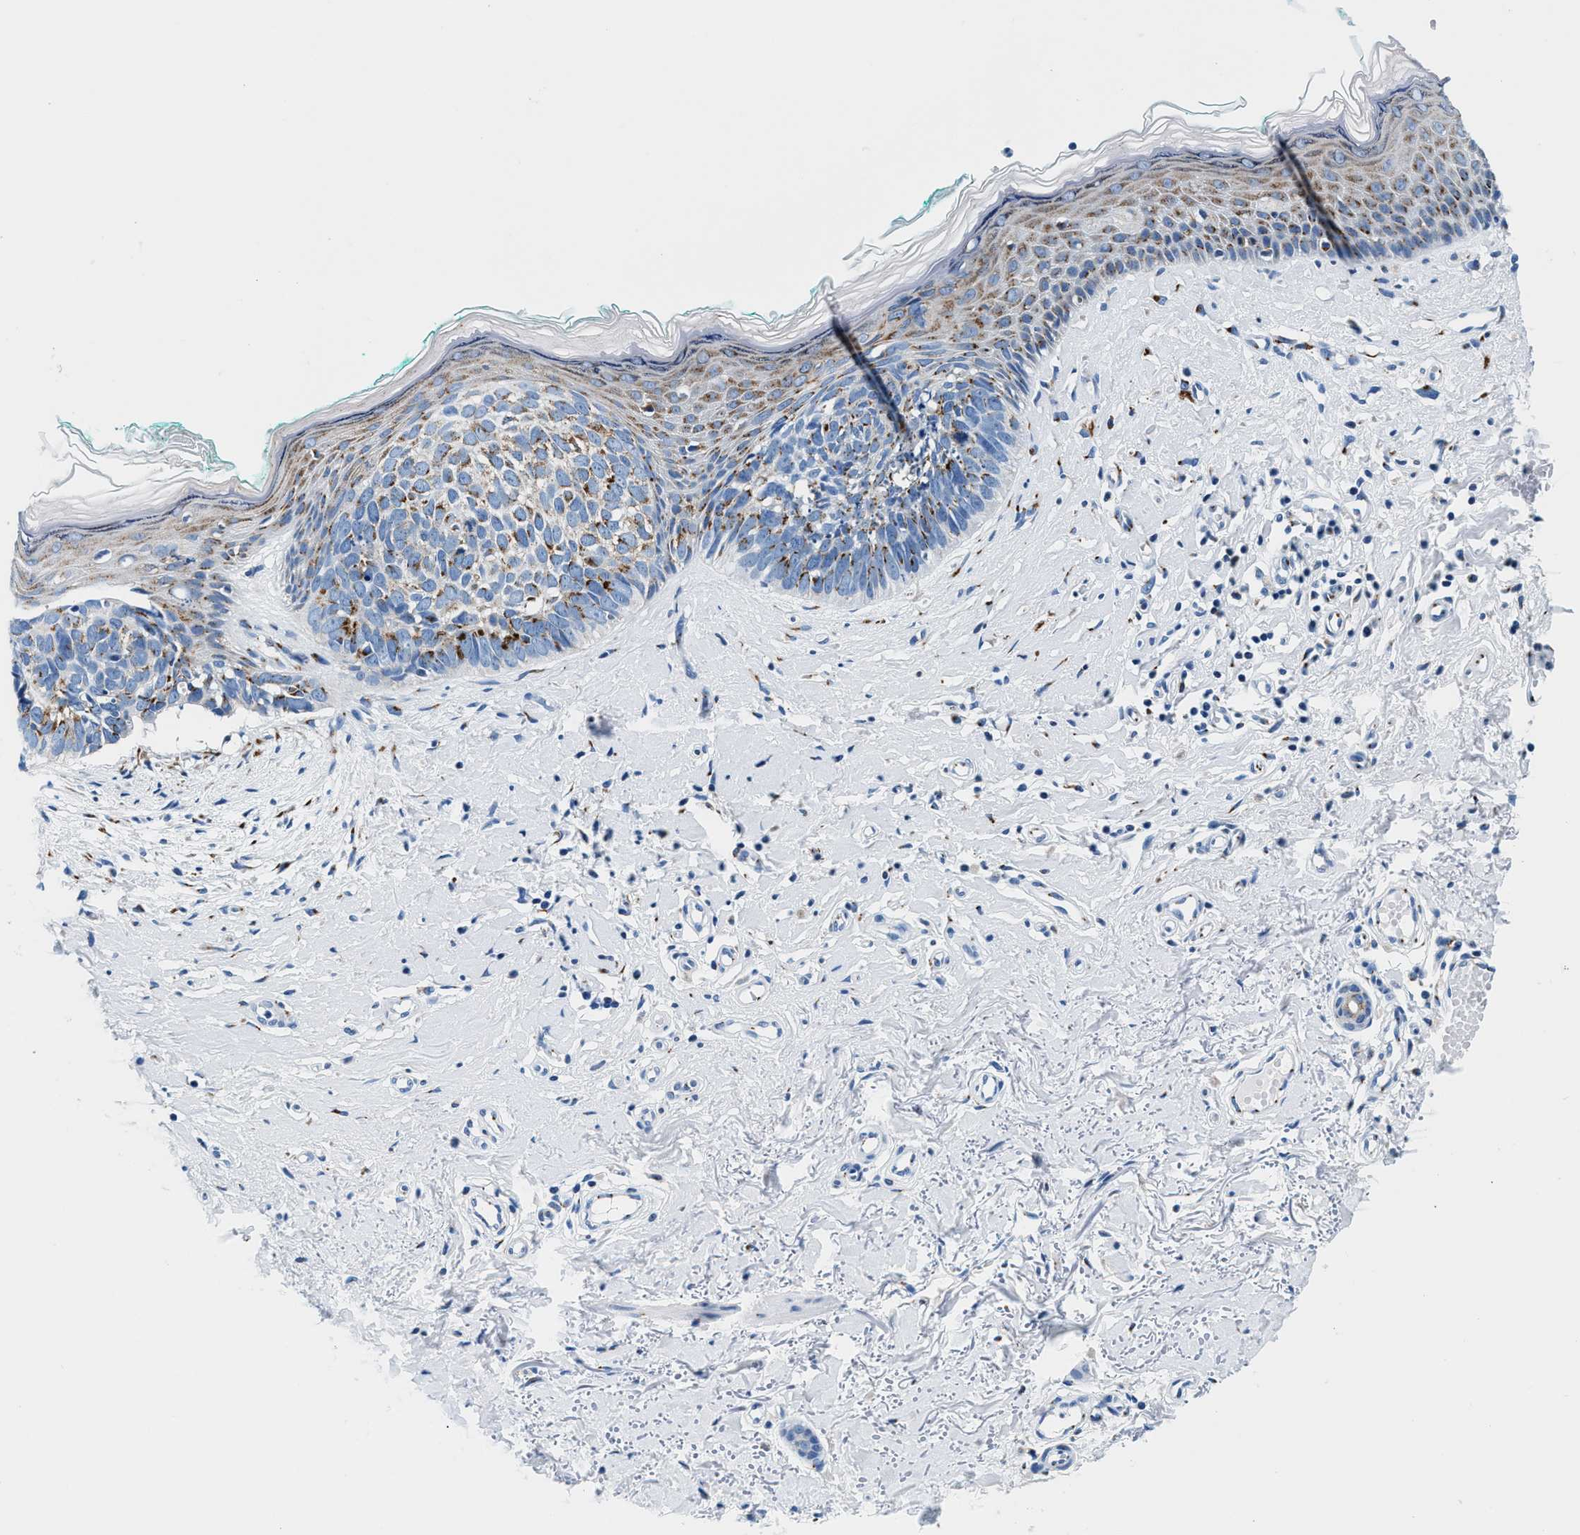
{"staining": {"intensity": "moderate", "quantity": "<25%", "location": "cytoplasmic/membranous"}, "tissue": "skin cancer", "cell_type": "Tumor cells", "image_type": "cancer", "snomed": [{"axis": "morphology", "description": "Basal cell carcinoma"}, {"axis": "topography", "description": "Skin"}], "caption": "Brown immunohistochemical staining in human basal cell carcinoma (skin) demonstrates moderate cytoplasmic/membranous staining in about <25% of tumor cells.", "gene": "VPS53", "patient": {"sex": "male", "age": 48}}